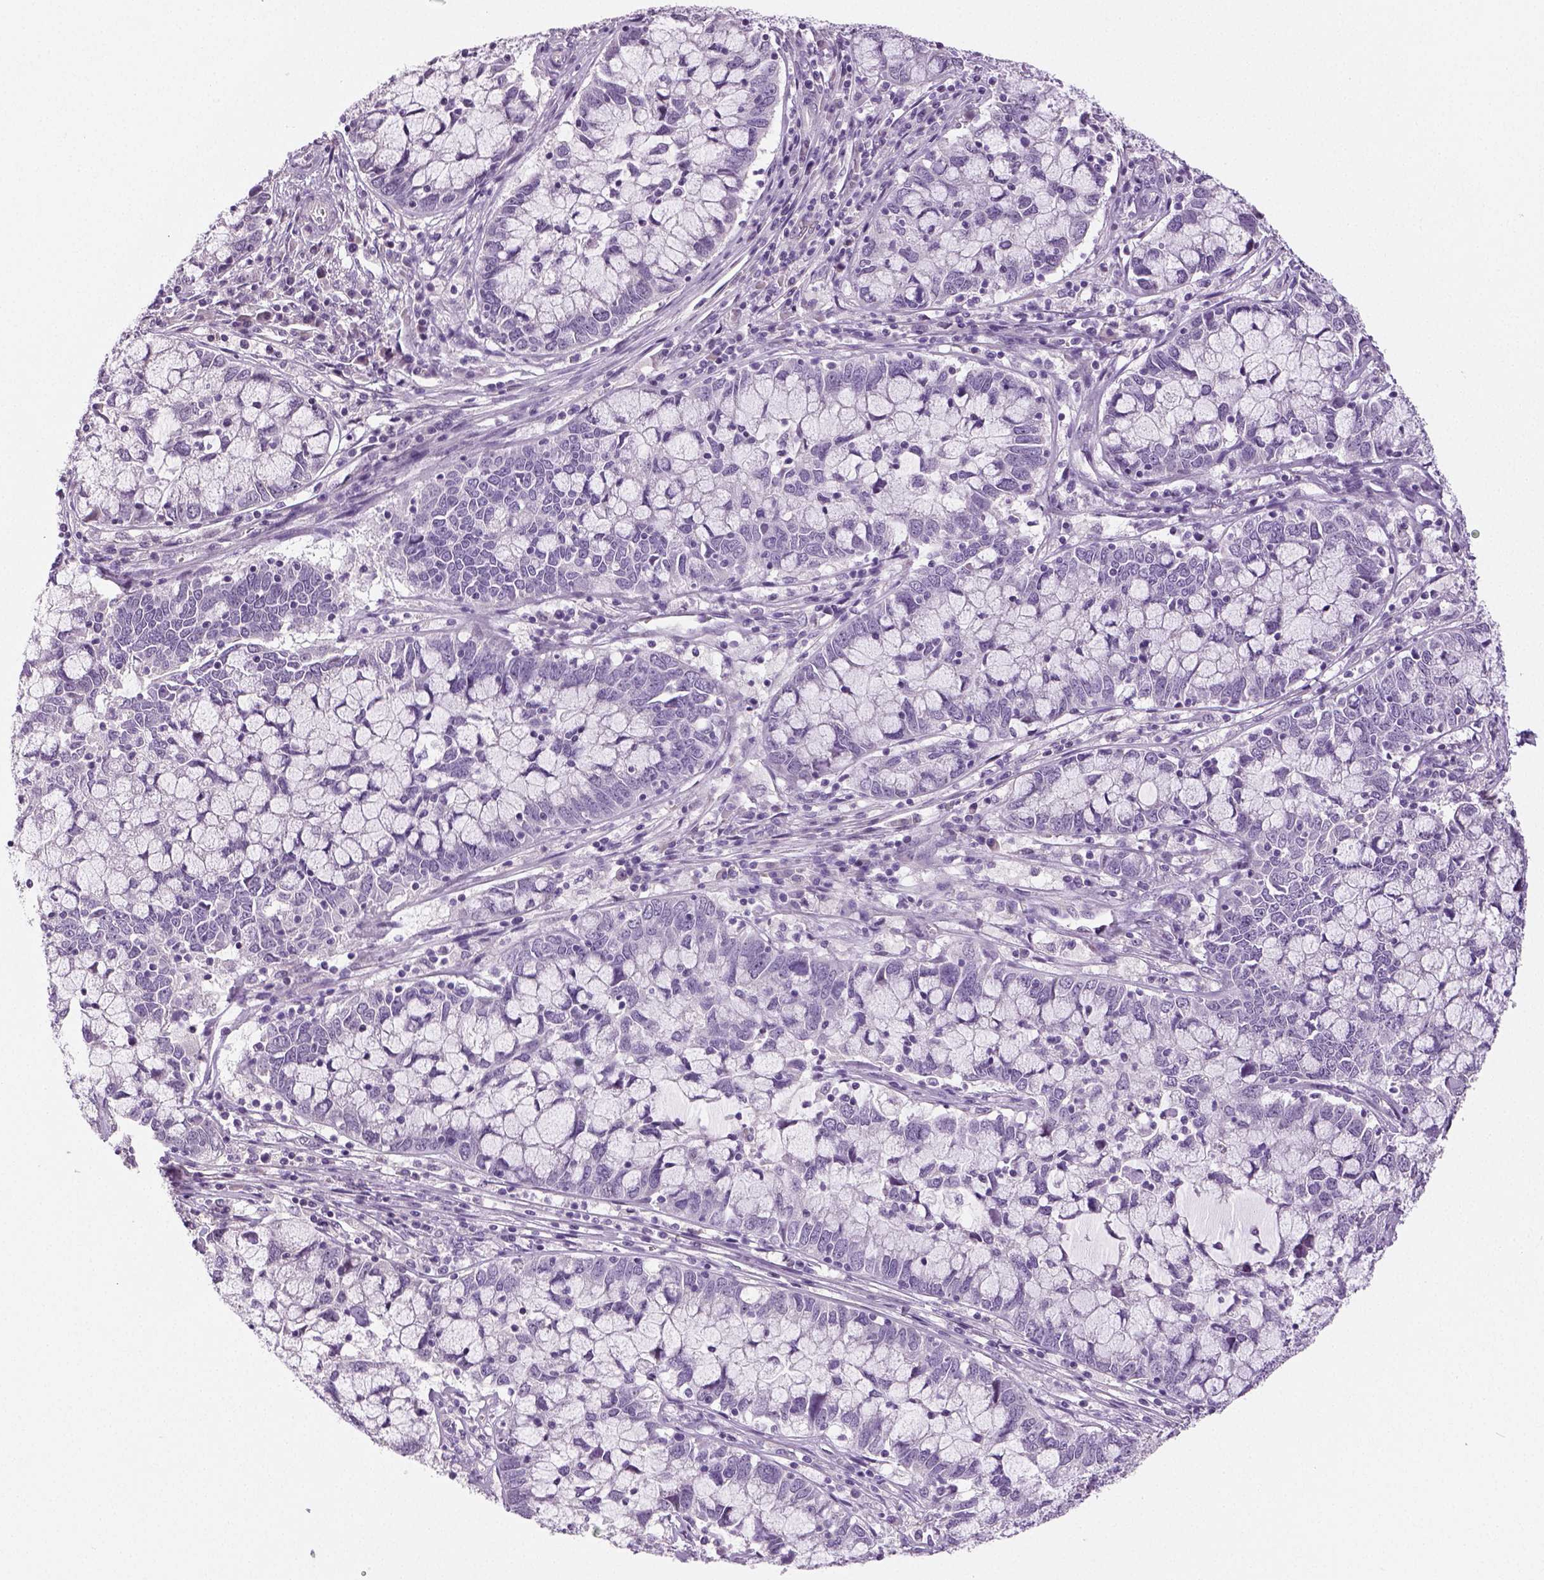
{"staining": {"intensity": "negative", "quantity": "none", "location": "none"}, "tissue": "cervical cancer", "cell_type": "Tumor cells", "image_type": "cancer", "snomed": [{"axis": "morphology", "description": "Adenocarcinoma, NOS"}, {"axis": "topography", "description": "Cervix"}], "caption": "There is no significant expression in tumor cells of cervical cancer (adenocarcinoma).", "gene": "TSPAN7", "patient": {"sex": "female", "age": 40}}